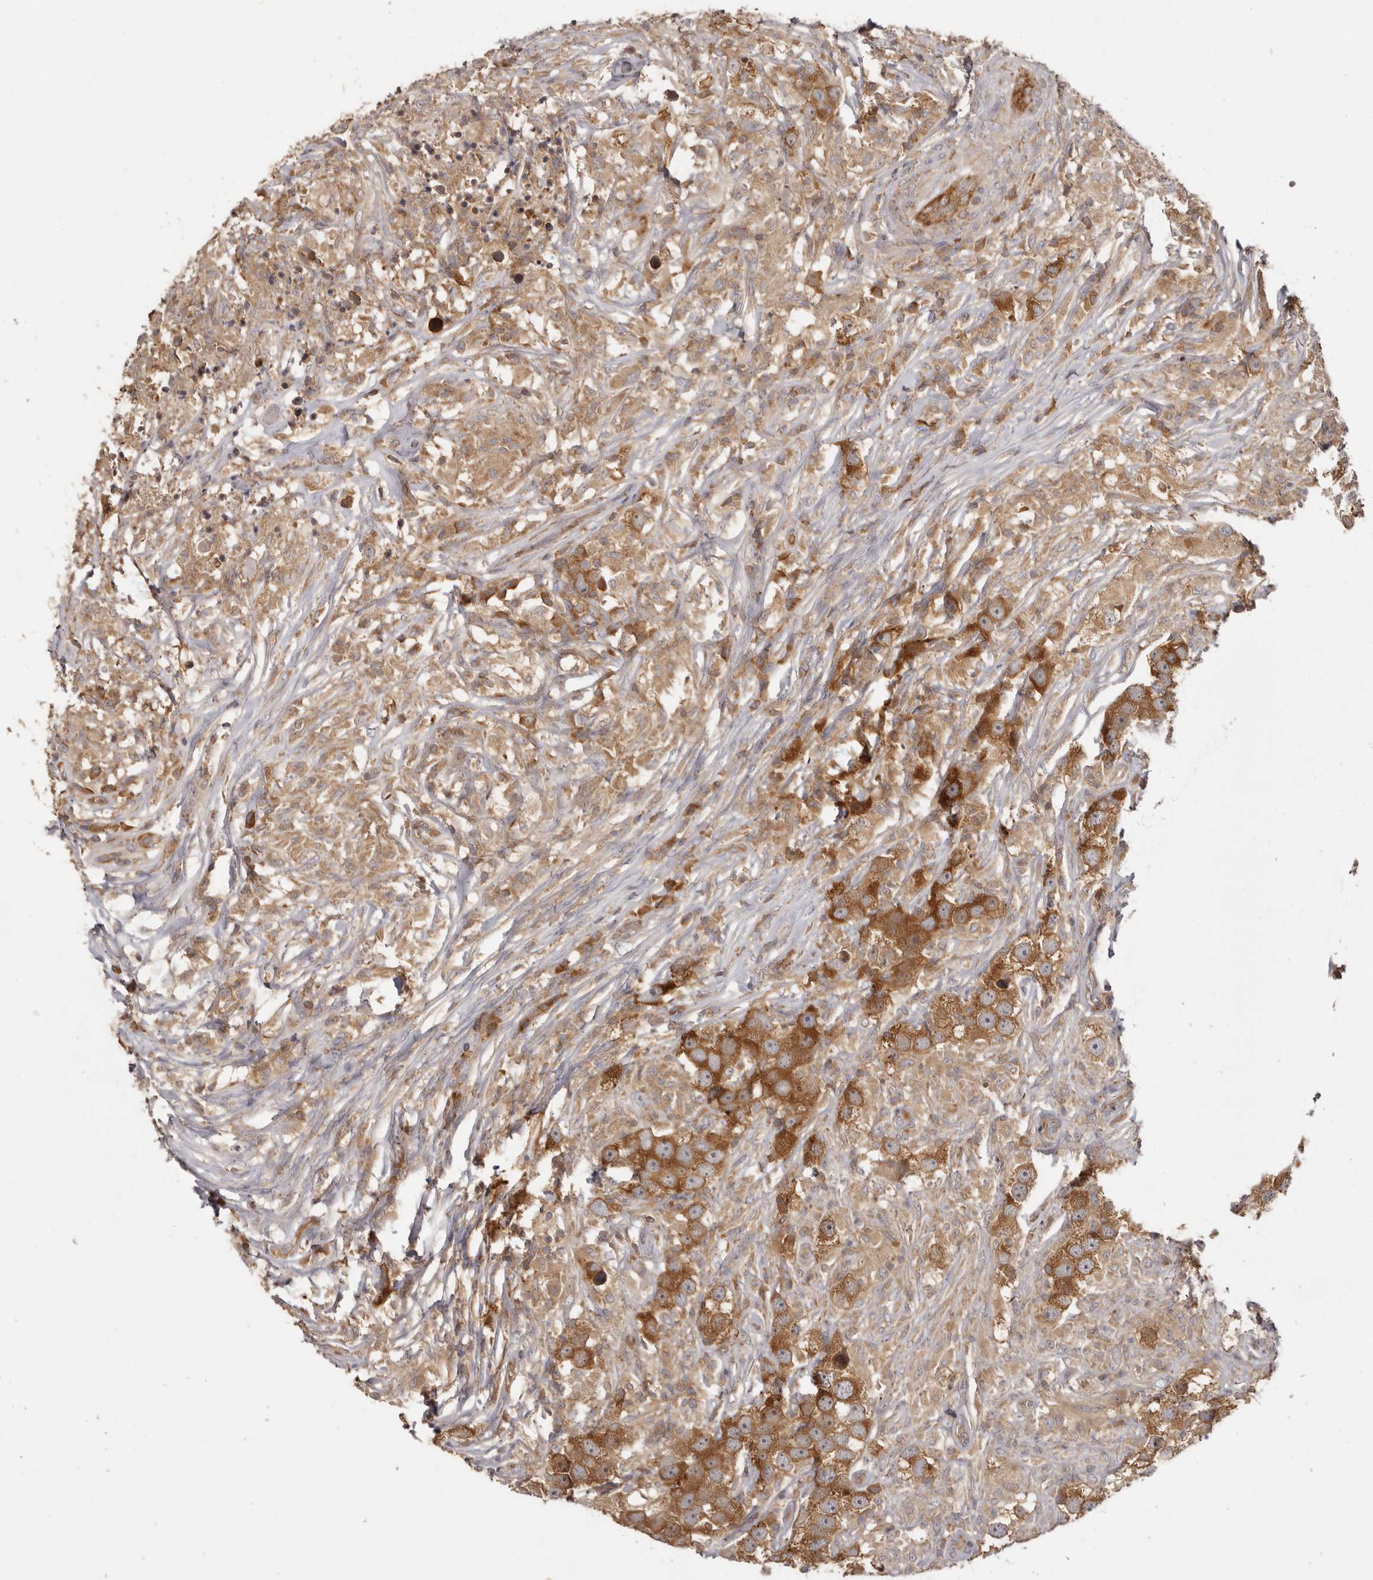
{"staining": {"intensity": "moderate", "quantity": ">75%", "location": "cytoplasmic/membranous"}, "tissue": "testis cancer", "cell_type": "Tumor cells", "image_type": "cancer", "snomed": [{"axis": "morphology", "description": "Seminoma, NOS"}, {"axis": "topography", "description": "Testis"}], "caption": "Immunohistochemical staining of human testis cancer reveals medium levels of moderate cytoplasmic/membranous positivity in approximately >75% of tumor cells.", "gene": "EEF1E1", "patient": {"sex": "male", "age": 49}}